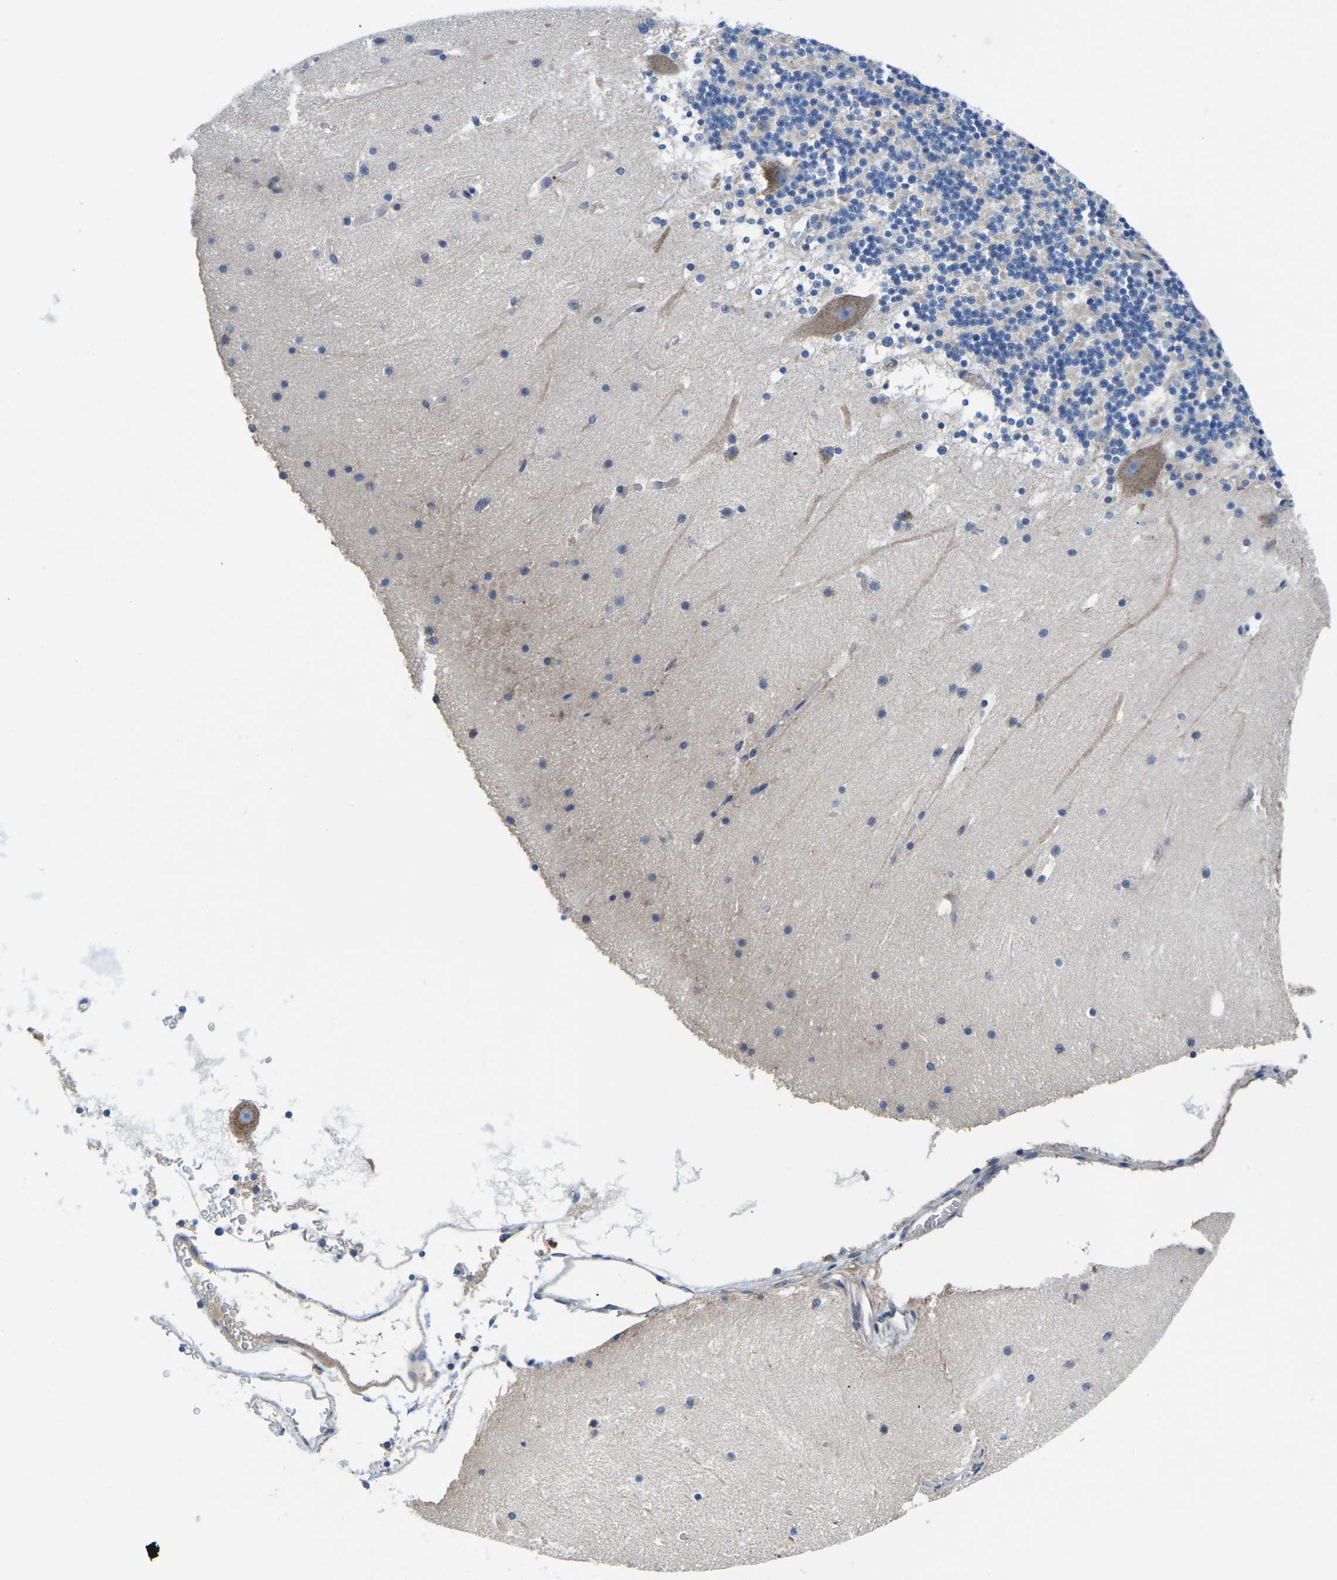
{"staining": {"intensity": "moderate", "quantity": "25%-75%", "location": "cytoplasmic/membranous"}, "tissue": "cerebellum", "cell_type": "Cells in granular layer", "image_type": "normal", "snomed": [{"axis": "morphology", "description": "Normal tissue, NOS"}, {"axis": "topography", "description": "Cerebellum"}], "caption": "Cells in granular layer exhibit medium levels of moderate cytoplasmic/membranous positivity in about 25%-75% of cells in unremarkable human cerebellum.", "gene": "TMEFF2", "patient": {"sex": "male", "age": 45}}